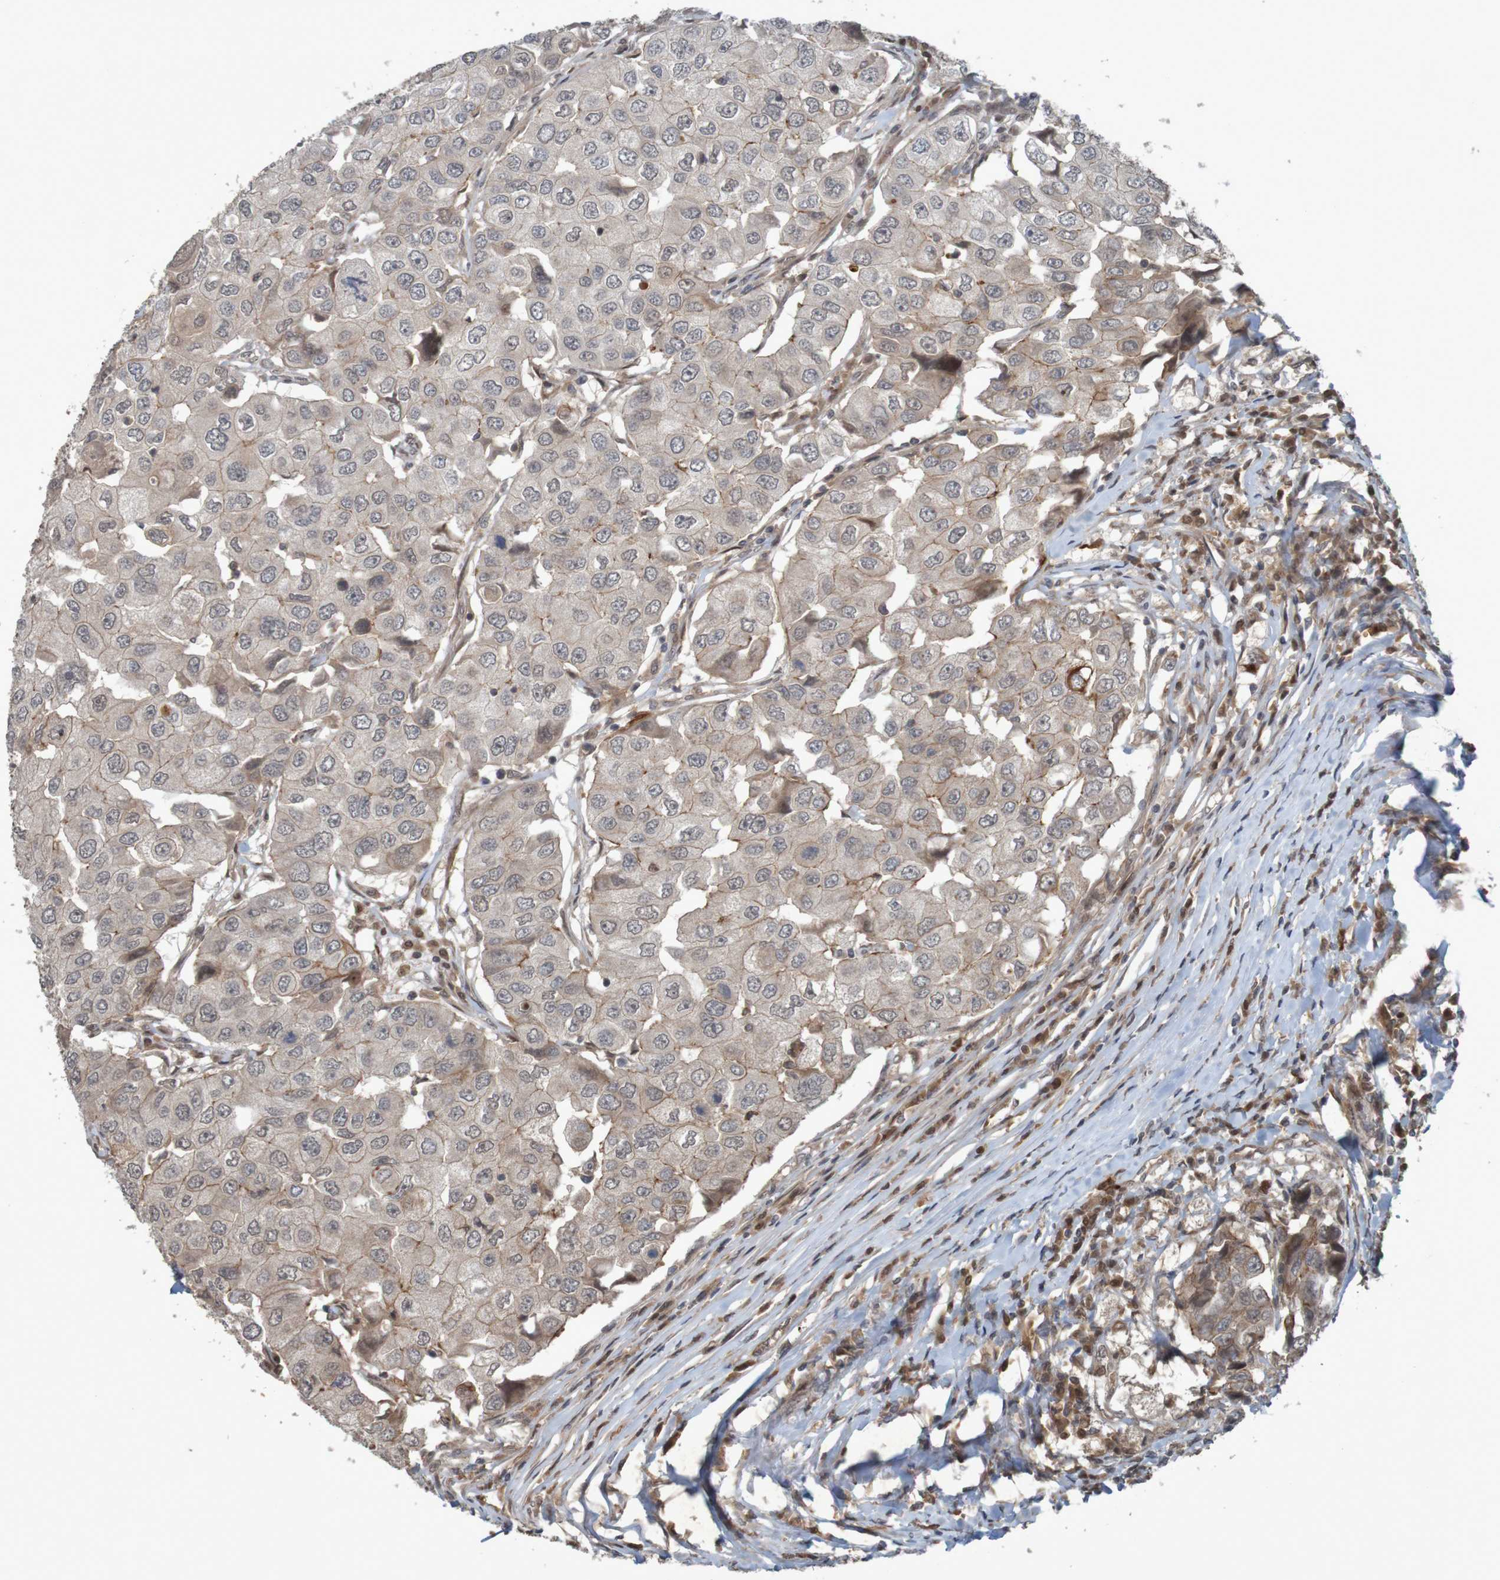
{"staining": {"intensity": "moderate", "quantity": "25%-75%", "location": "cytoplasmic/membranous"}, "tissue": "breast cancer", "cell_type": "Tumor cells", "image_type": "cancer", "snomed": [{"axis": "morphology", "description": "Duct carcinoma"}, {"axis": "topography", "description": "Breast"}], "caption": "Invasive ductal carcinoma (breast) stained for a protein demonstrates moderate cytoplasmic/membranous positivity in tumor cells. The staining is performed using DAB (3,3'-diaminobenzidine) brown chromogen to label protein expression. The nuclei are counter-stained blue using hematoxylin.", "gene": "ARHGEF11", "patient": {"sex": "female", "age": 27}}